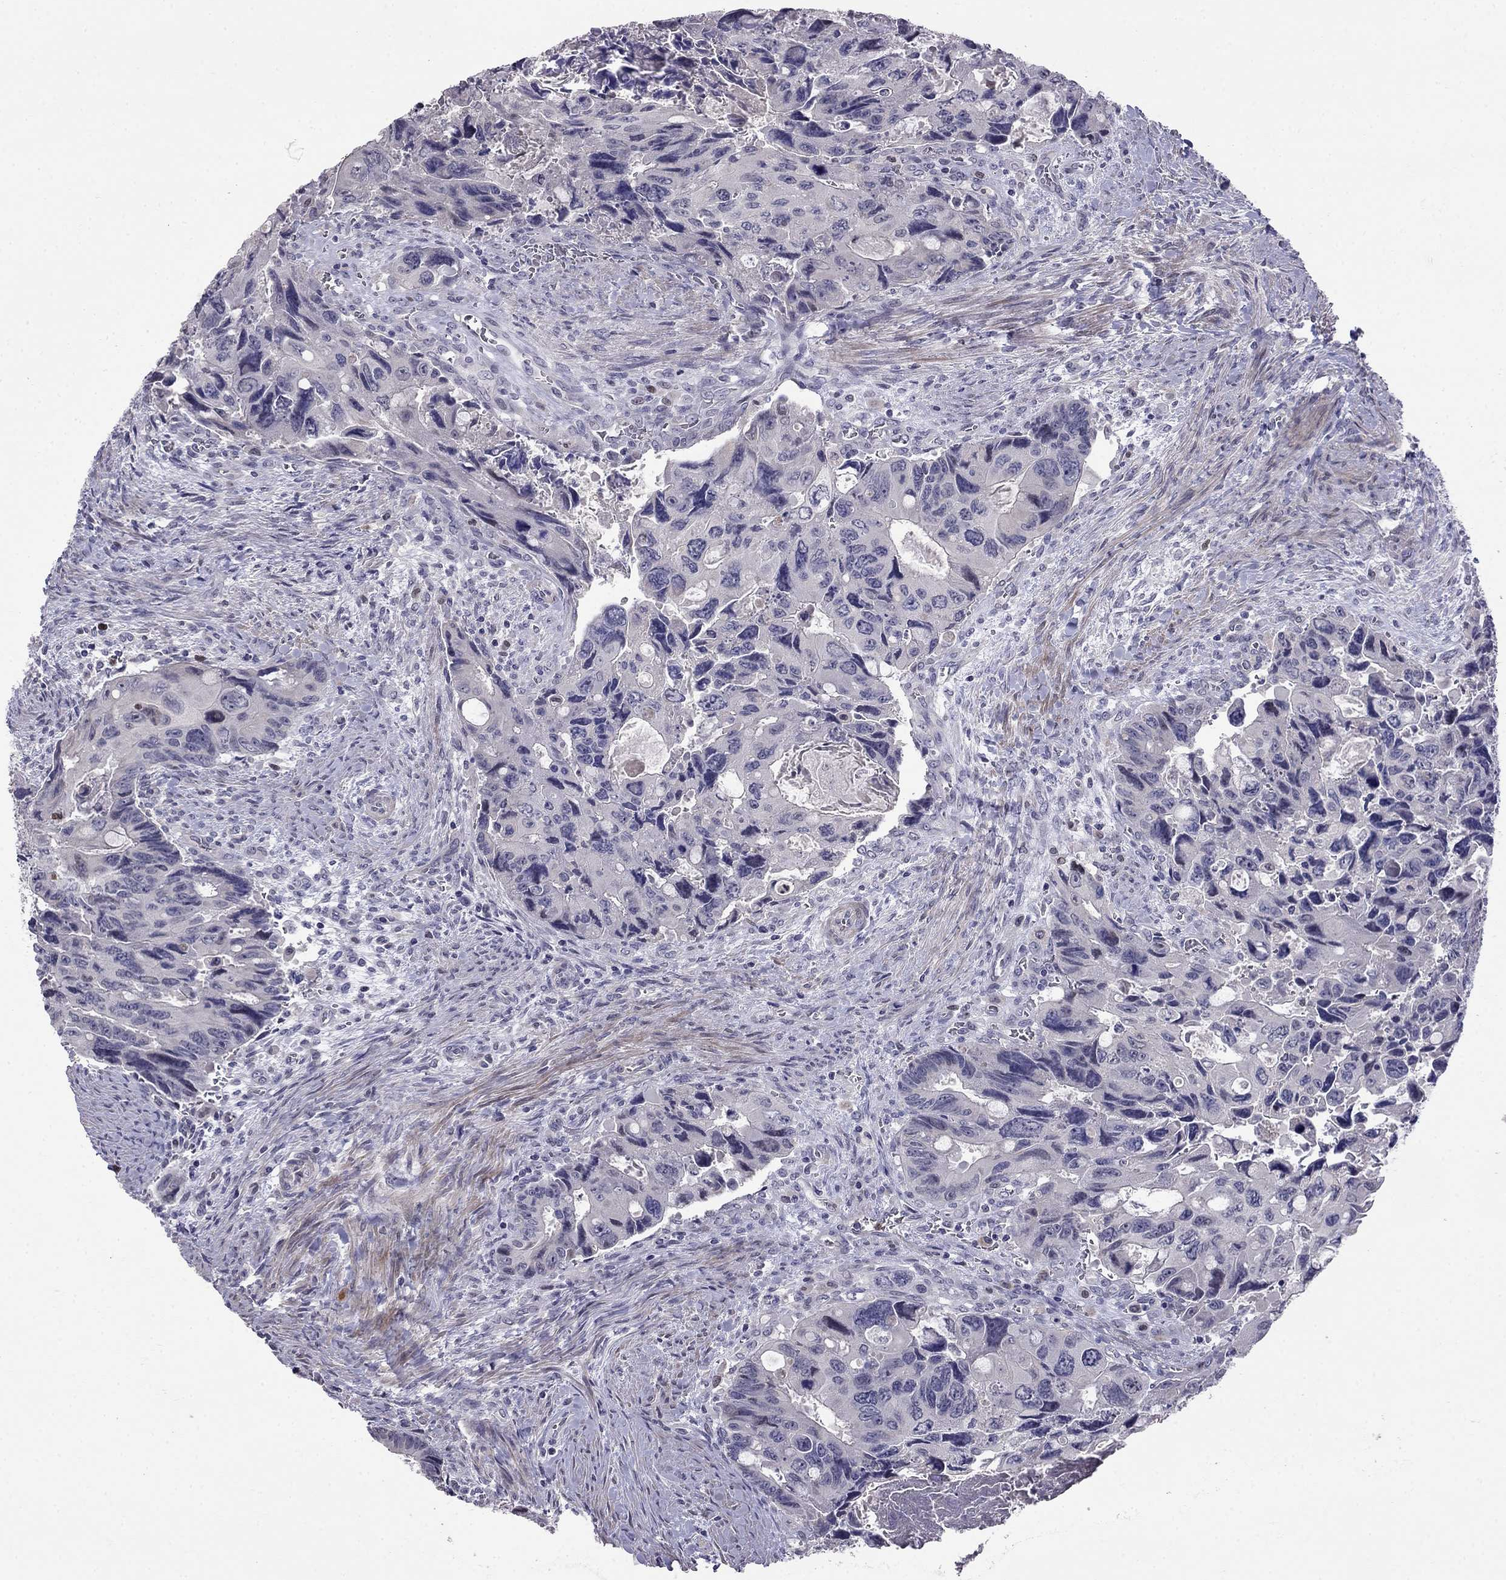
{"staining": {"intensity": "negative", "quantity": "none", "location": "none"}, "tissue": "colorectal cancer", "cell_type": "Tumor cells", "image_type": "cancer", "snomed": [{"axis": "morphology", "description": "Adenocarcinoma, NOS"}, {"axis": "topography", "description": "Rectum"}], "caption": "This is an immunohistochemistry (IHC) image of adenocarcinoma (colorectal). There is no positivity in tumor cells.", "gene": "LRRC39", "patient": {"sex": "male", "age": 62}}